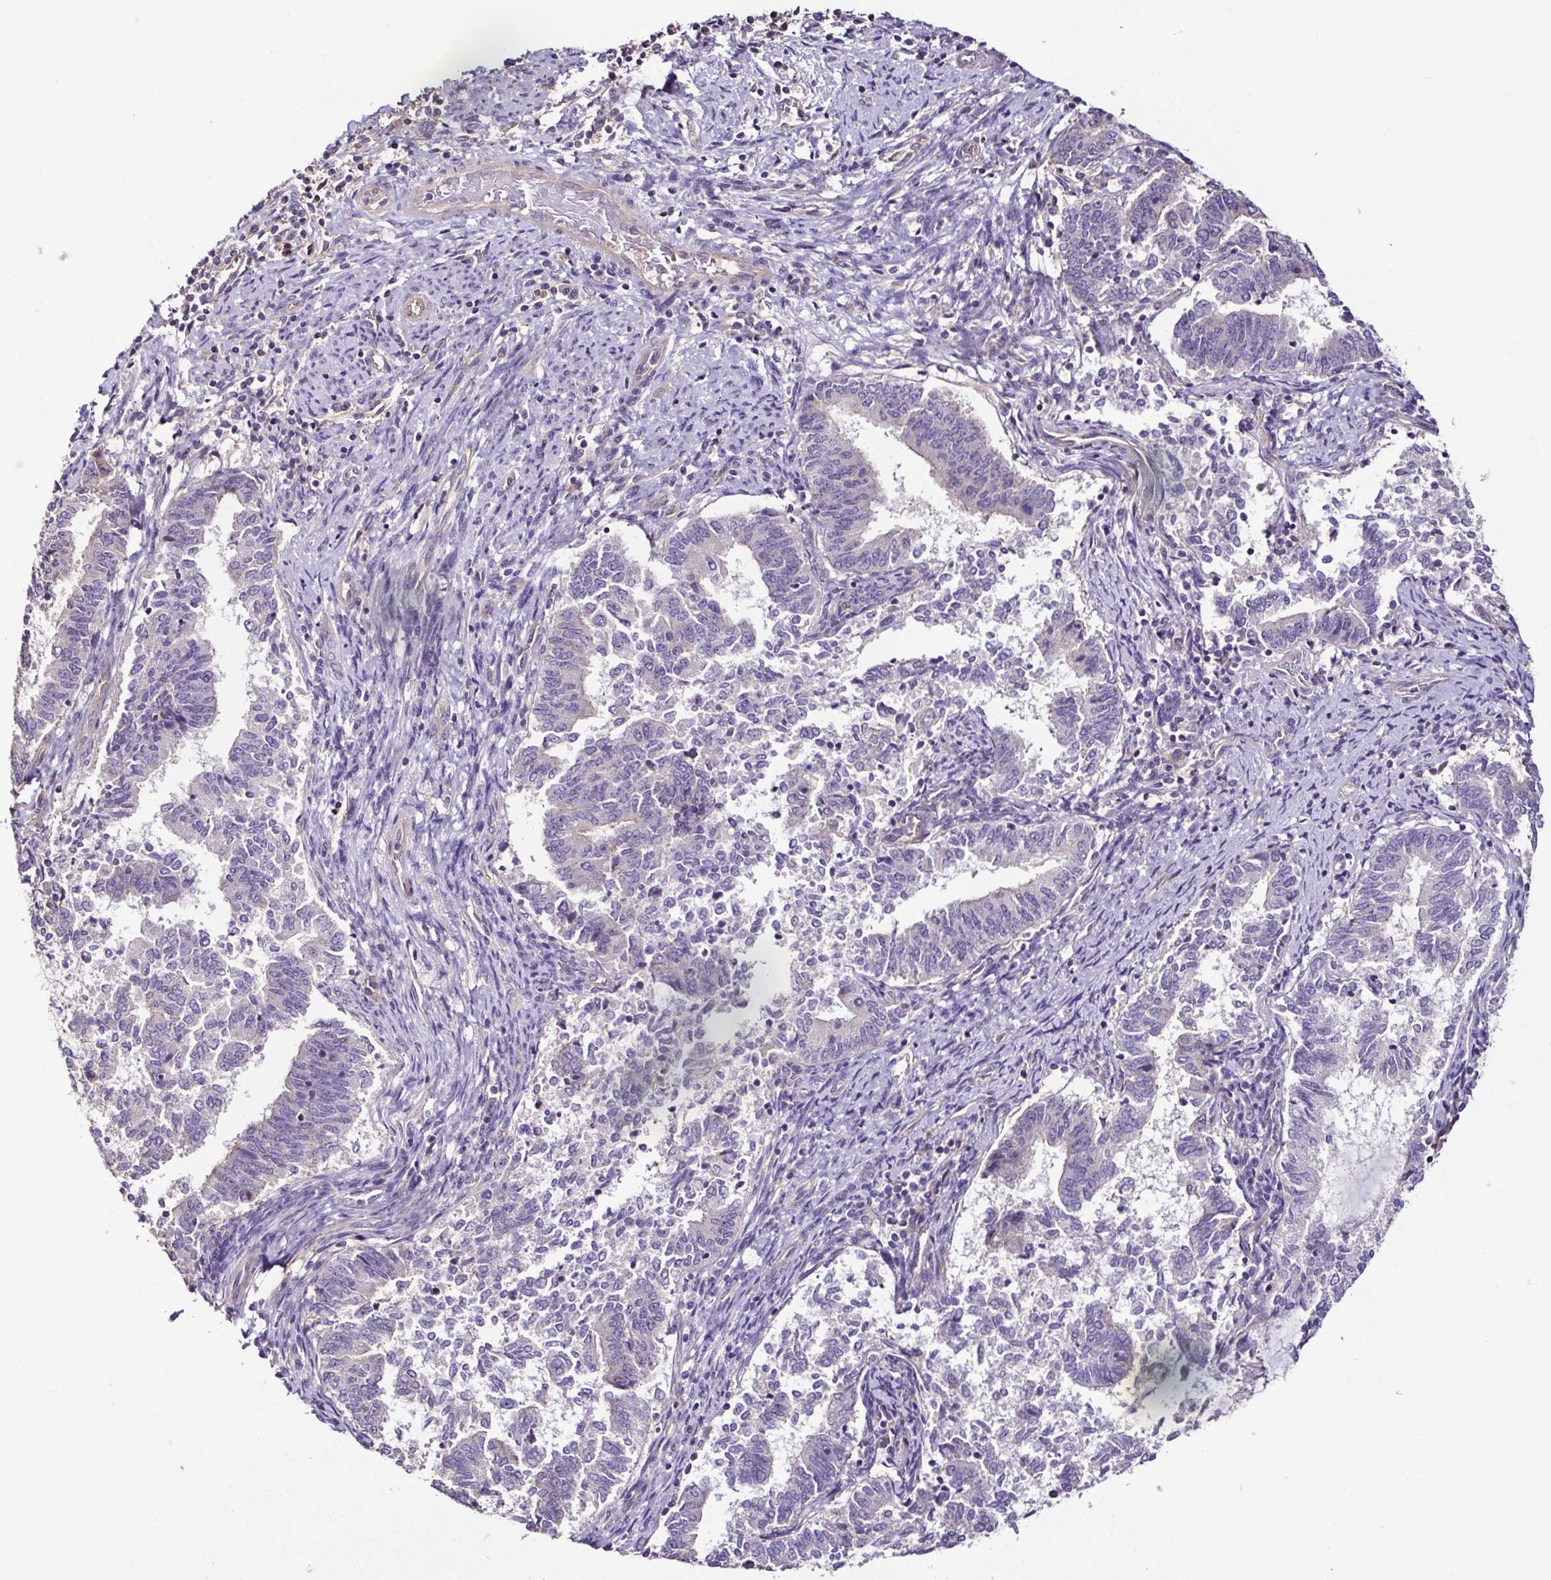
{"staining": {"intensity": "negative", "quantity": "none", "location": "none"}, "tissue": "endometrial cancer", "cell_type": "Tumor cells", "image_type": "cancer", "snomed": [{"axis": "morphology", "description": "Adenocarcinoma, NOS"}, {"axis": "topography", "description": "Endometrium"}], "caption": "IHC of human adenocarcinoma (endometrial) exhibits no staining in tumor cells.", "gene": "LMOD2", "patient": {"sex": "female", "age": 65}}